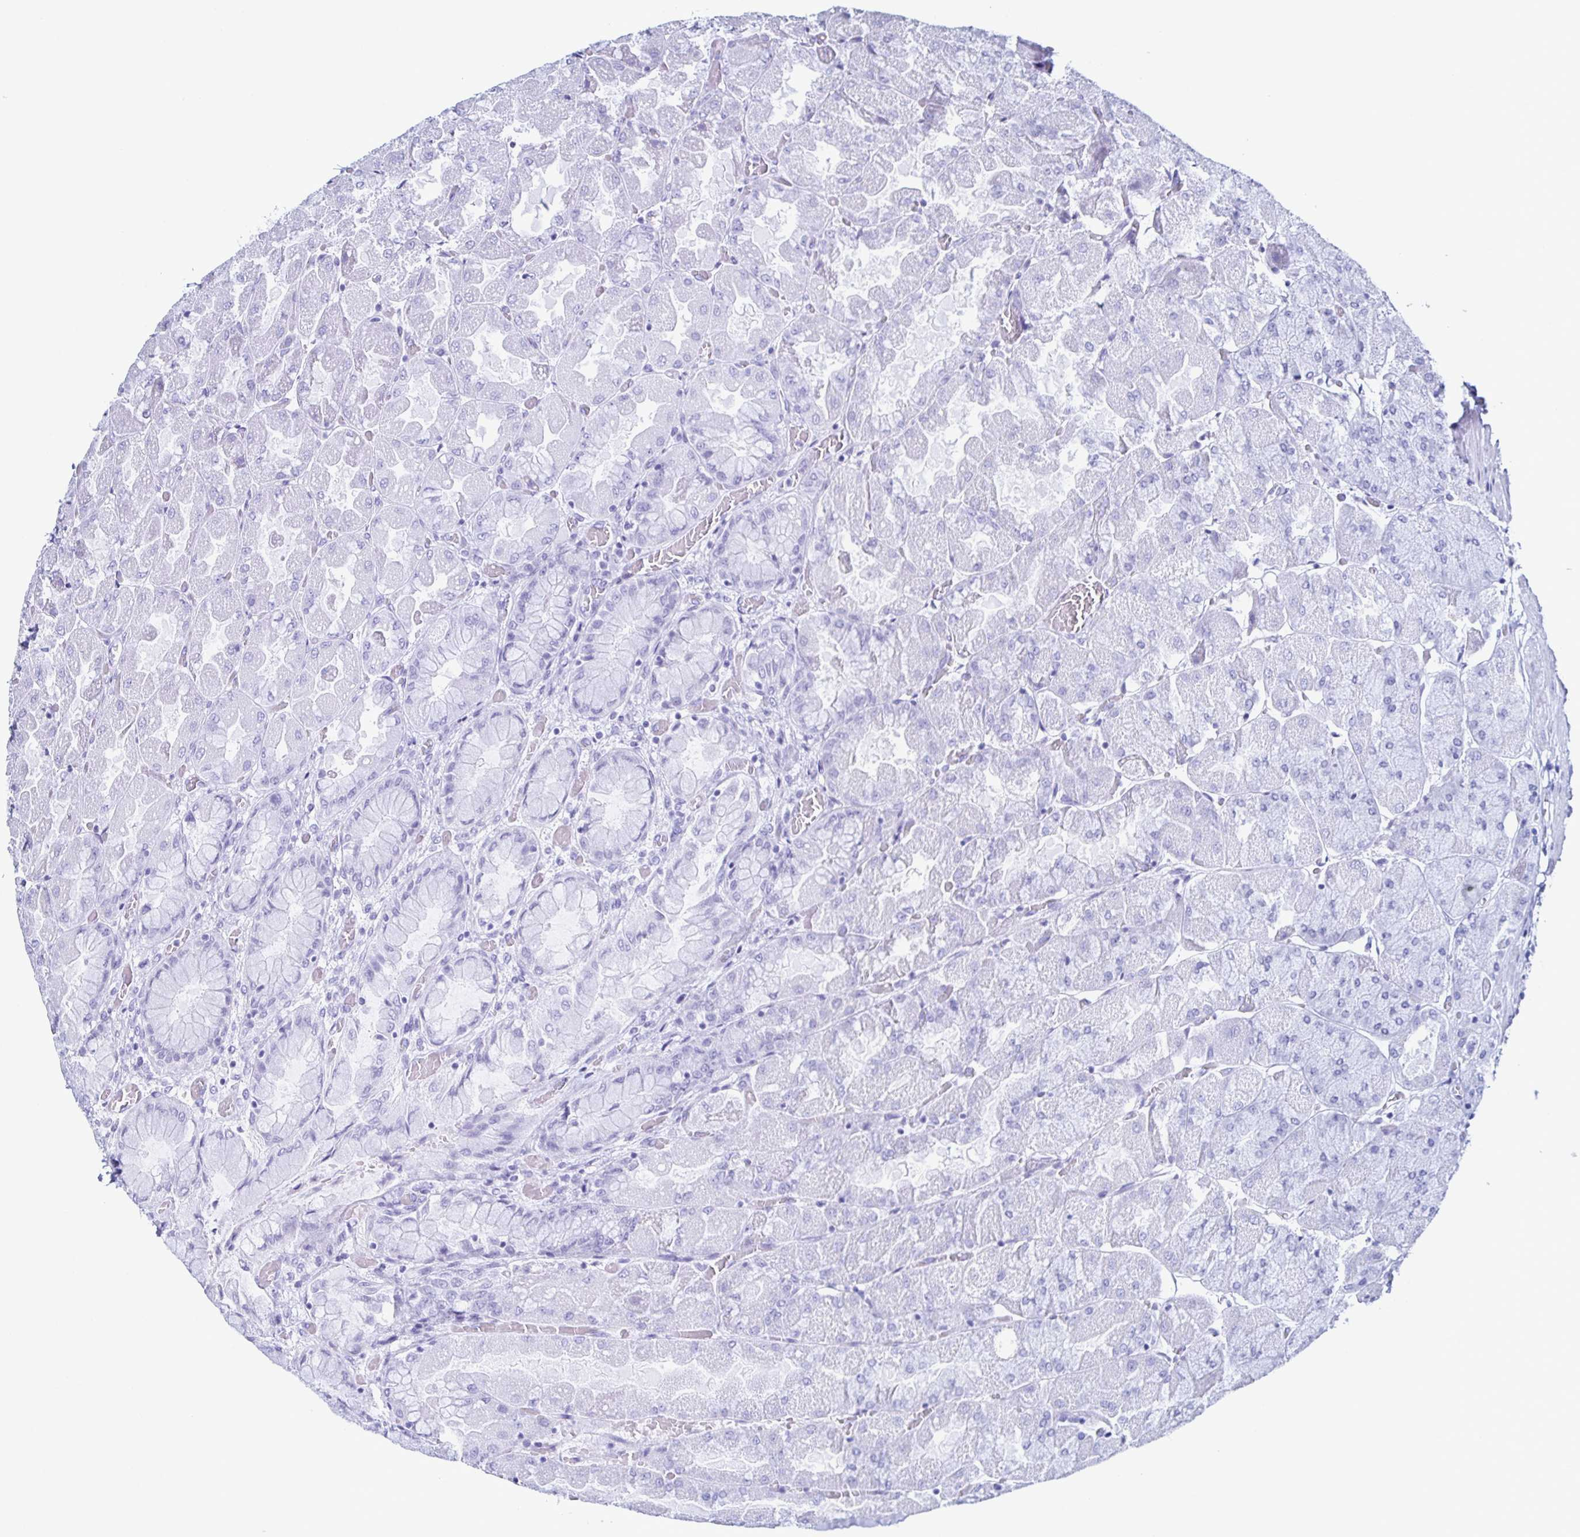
{"staining": {"intensity": "negative", "quantity": "none", "location": "none"}, "tissue": "stomach", "cell_type": "Glandular cells", "image_type": "normal", "snomed": [{"axis": "morphology", "description": "Normal tissue, NOS"}, {"axis": "topography", "description": "Stomach"}], "caption": "The micrograph exhibits no significant positivity in glandular cells of stomach.", "gene": "ACSBG2", "patient": {"sex": "female", "age": 61}}